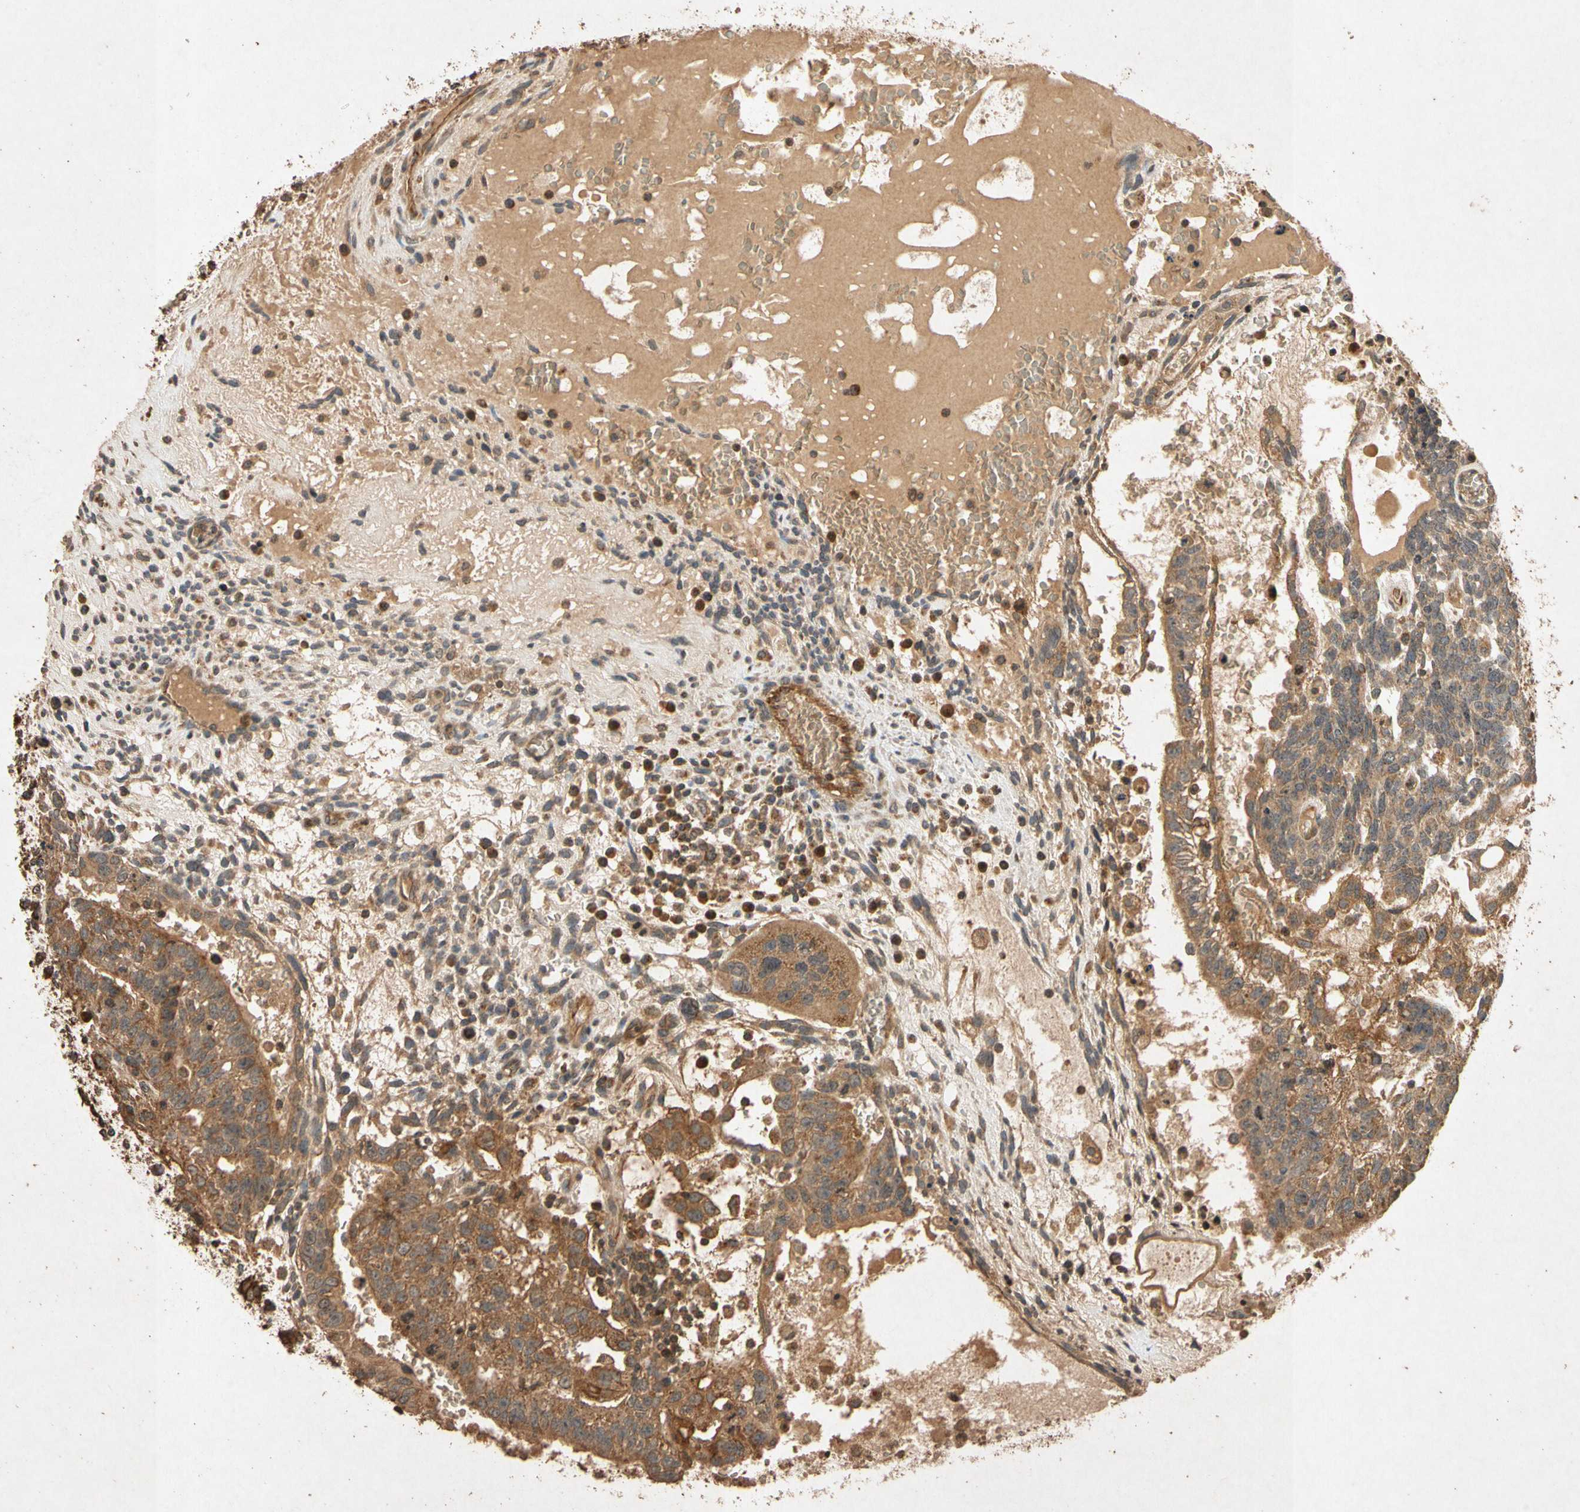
{"staining": {"intensity": "moderate", "quantity": ">75%", "location": "cytoplasmic/membranous"}, "tissue": "testis cancer", "cell_type": "Tumor cells", "image_type": "cancer", "snomed": [{"axis": "morphology", "description": "Seminoma, NOS"}, {"axis": "morphology", "description": "Carcinoma, Embryonal, NOS"}, {"axis": "topography", "description": "Testis"}], "caption": "An immunohistochemistry (IHC) image of neoplastic tissue is shown. Protein staining in brown shows moderate cytoplasmic/membranous positivity in testis cancer within tumor cells.", "gene": "TXN2", "patient": {"sex": "male", "age": 52}}